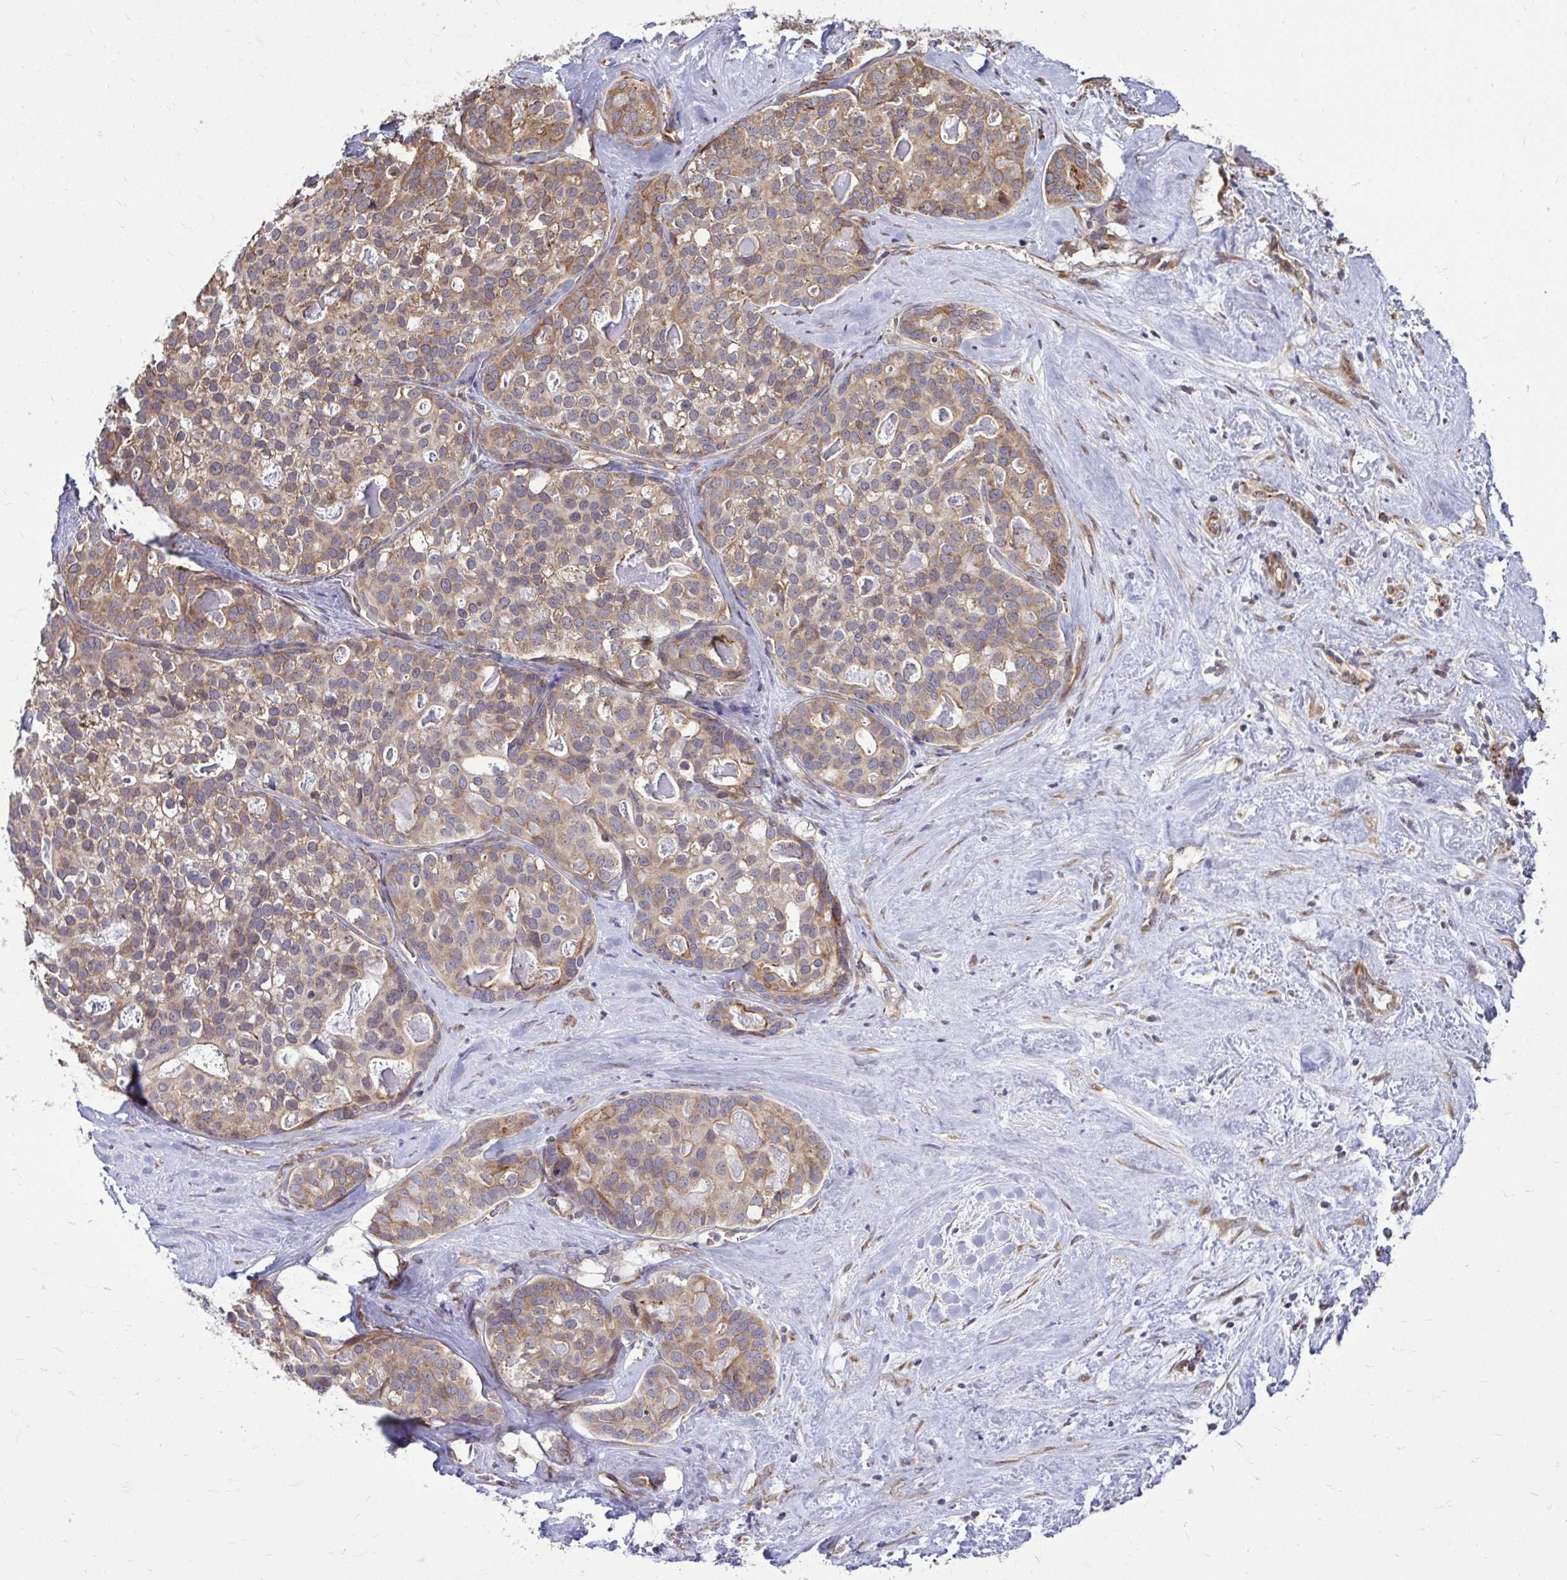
{"staining": {"intensity": "weak", "quantity": ">75%", "location": "cytoplasmic/membranous"}, "tissue": "liver cancer", "cell_type": "Tumor cells", "image_type": "cancer", "snomed": [{"axis": "morphology", "description": "Cholangiocarcinoma"}, {"axis": "topography", "description": "Liver"}], "caption": "Brown immunohistochemical staining in liver cancer (cholangiocarcinoma) displays weak cytoplasmic/membranous expression in about >75% of tumor cells. The staining is performed using DAB (3,3'-diaminobenzidine) brown chromogen to label protein expression. The nuclei are counter-stained blue using hematoxylin.", "gene": "FMR1", "patient": {"sex": "male", "age": 56}}